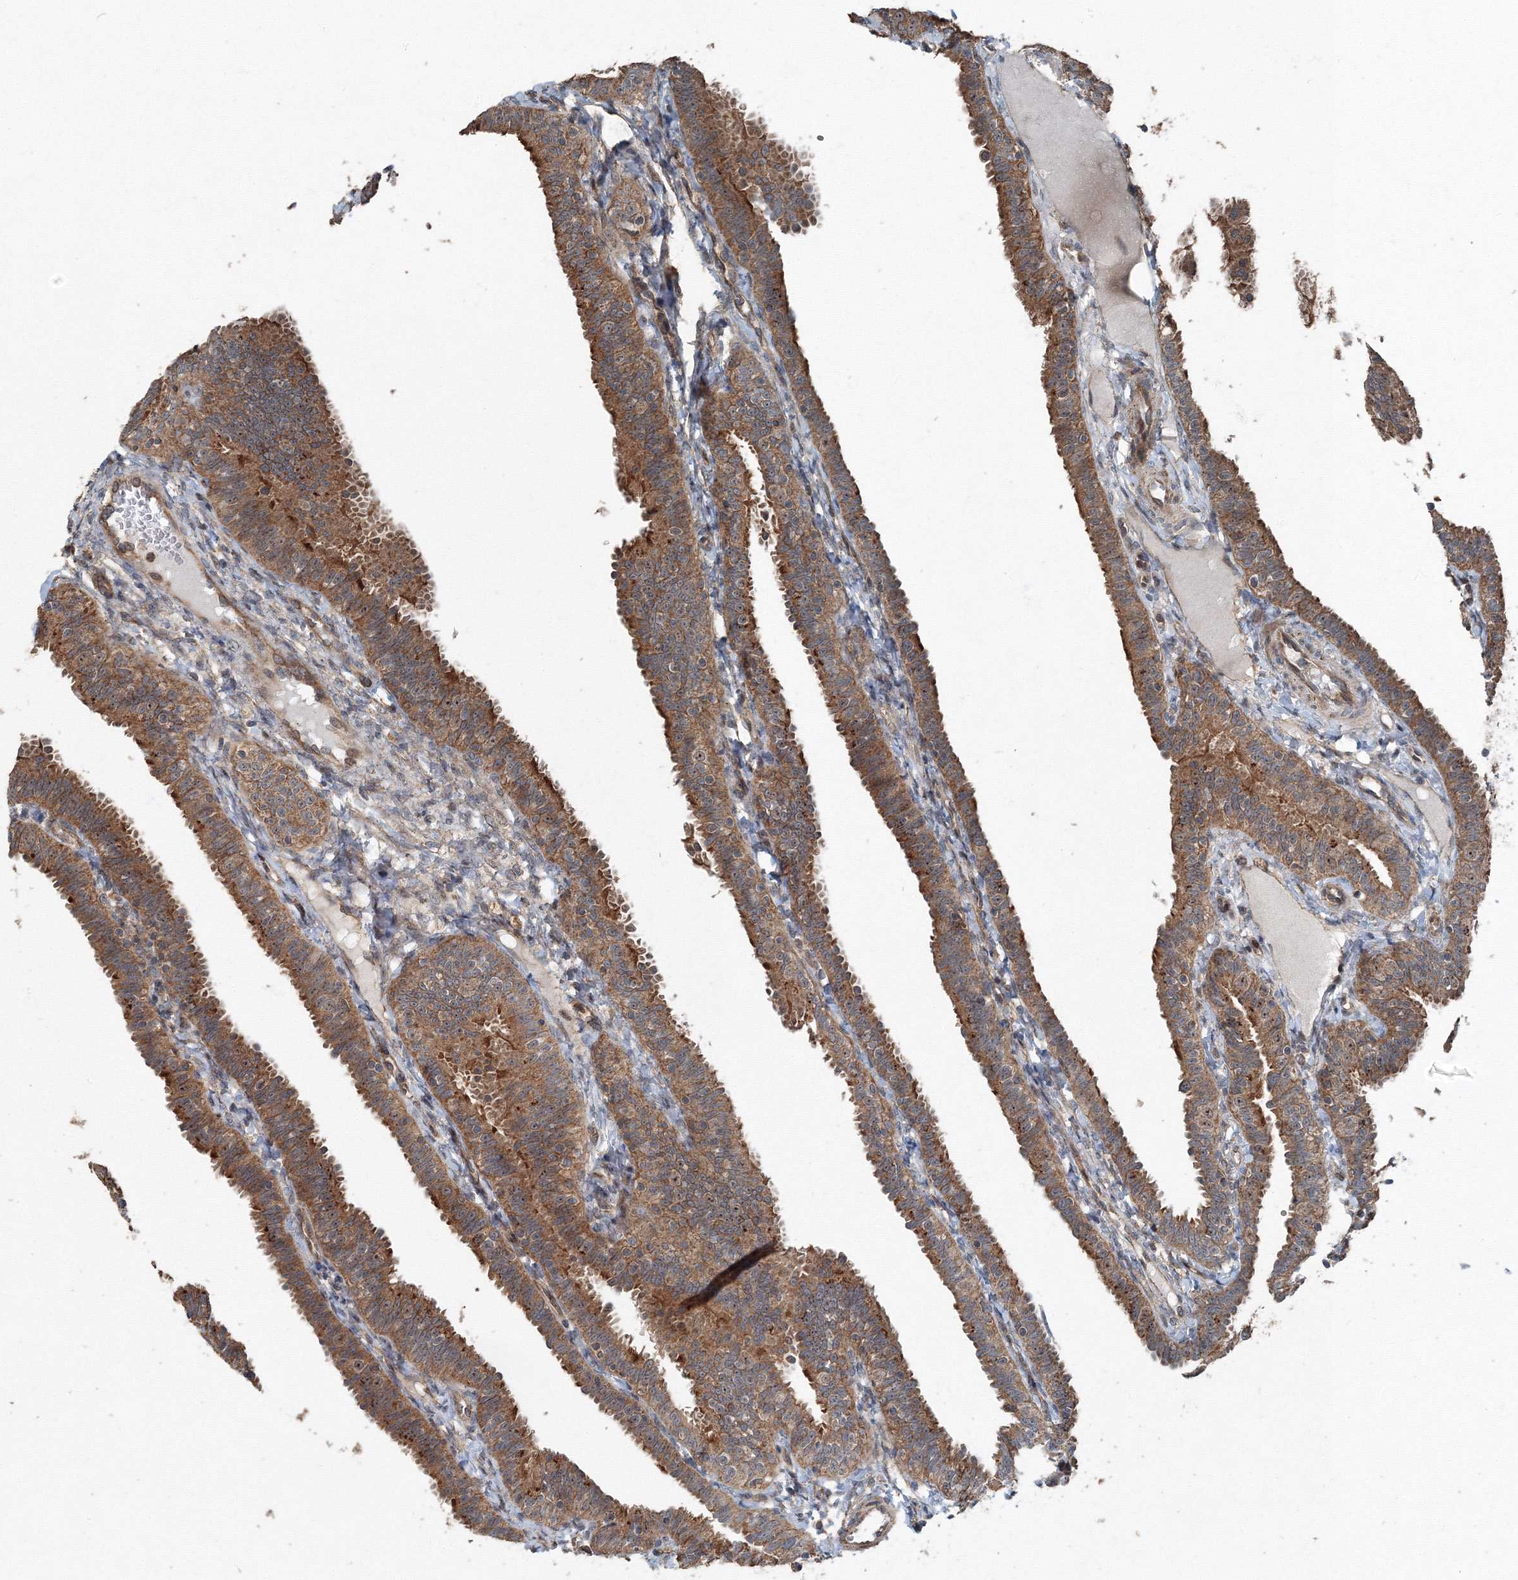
{"staining": {"intensity": "strong", "quantity": ">75%", "location": "cytoplasmic/membranous"}, "tissue": "fallopian tube", "cell_type": "Glandular cells", "image_type": "normal", "snomed": [{"axis": "morphology", "description": "Normal tissue, NOS"}, {"axis": "topography", "description": "Fallopian tube"}], "caption": "A histopathology image of fallopian tube stained for a protein reveals strong cytoplasmic/membranous brown staining in glandular cells. (brown staining indicates protein expression, while blue staining denotes nuclei).", "gene": "AASDH", "patient": {"sex": "female", "age": 35}}